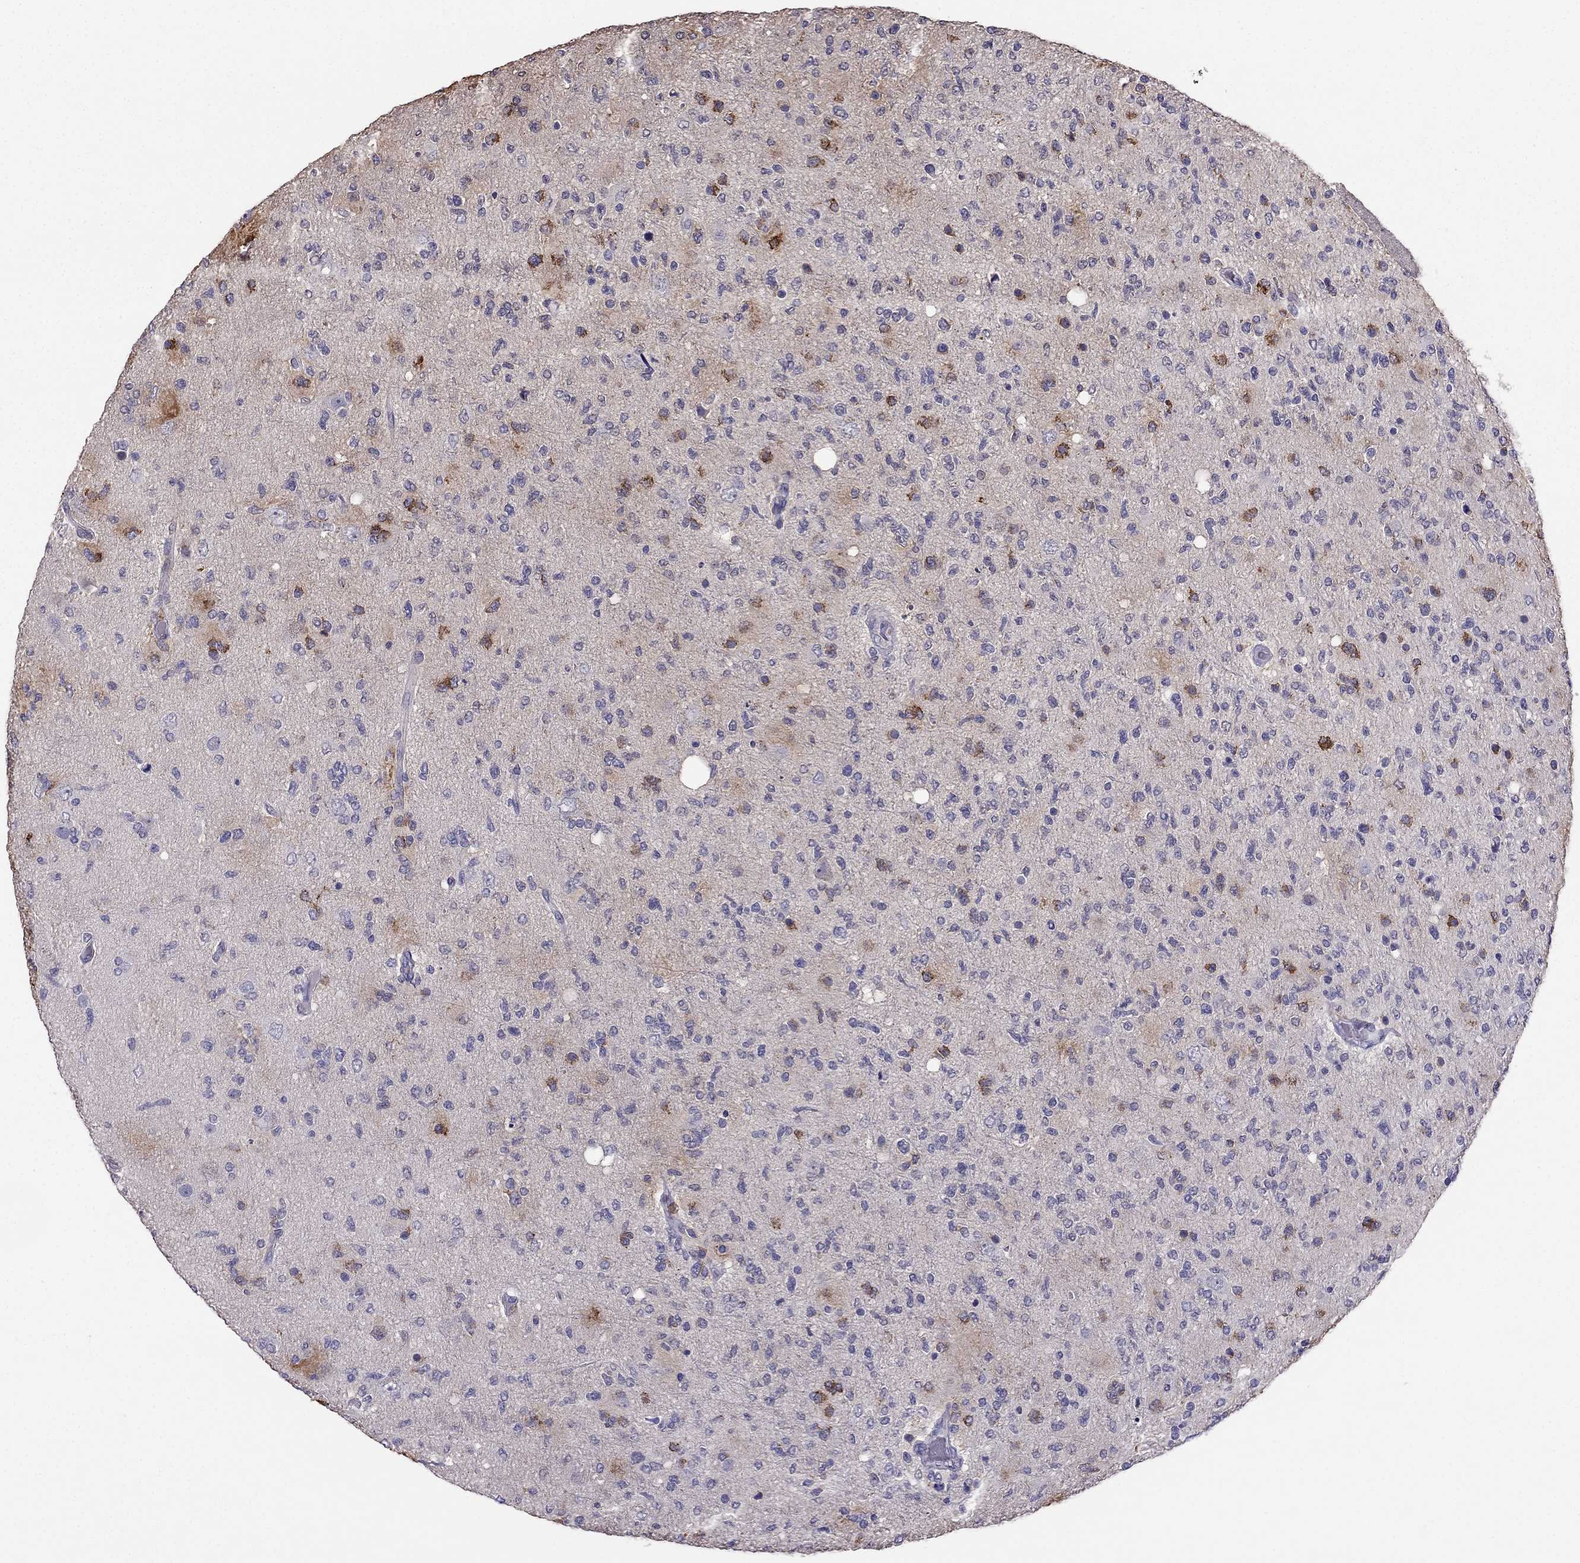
{"staining": {"intensity": "negative", "quantity": "none", "location": "none"}, "tissue": "glioma", "cell_type": "Tumor cells", "image_type": "cancer", "snomed": [{"axis": "morphology", "description": "Glioma, malignant, High grade"}, {"axis": "topography", "description": "Cerebral cortex"}], "caption": "Human glioma stained for a protein using immunohistochemistry (IHC) demonstrates no staining in tumor cells.", "gene": "CDH9", "patient": {"sex": "male", "age": 70}}